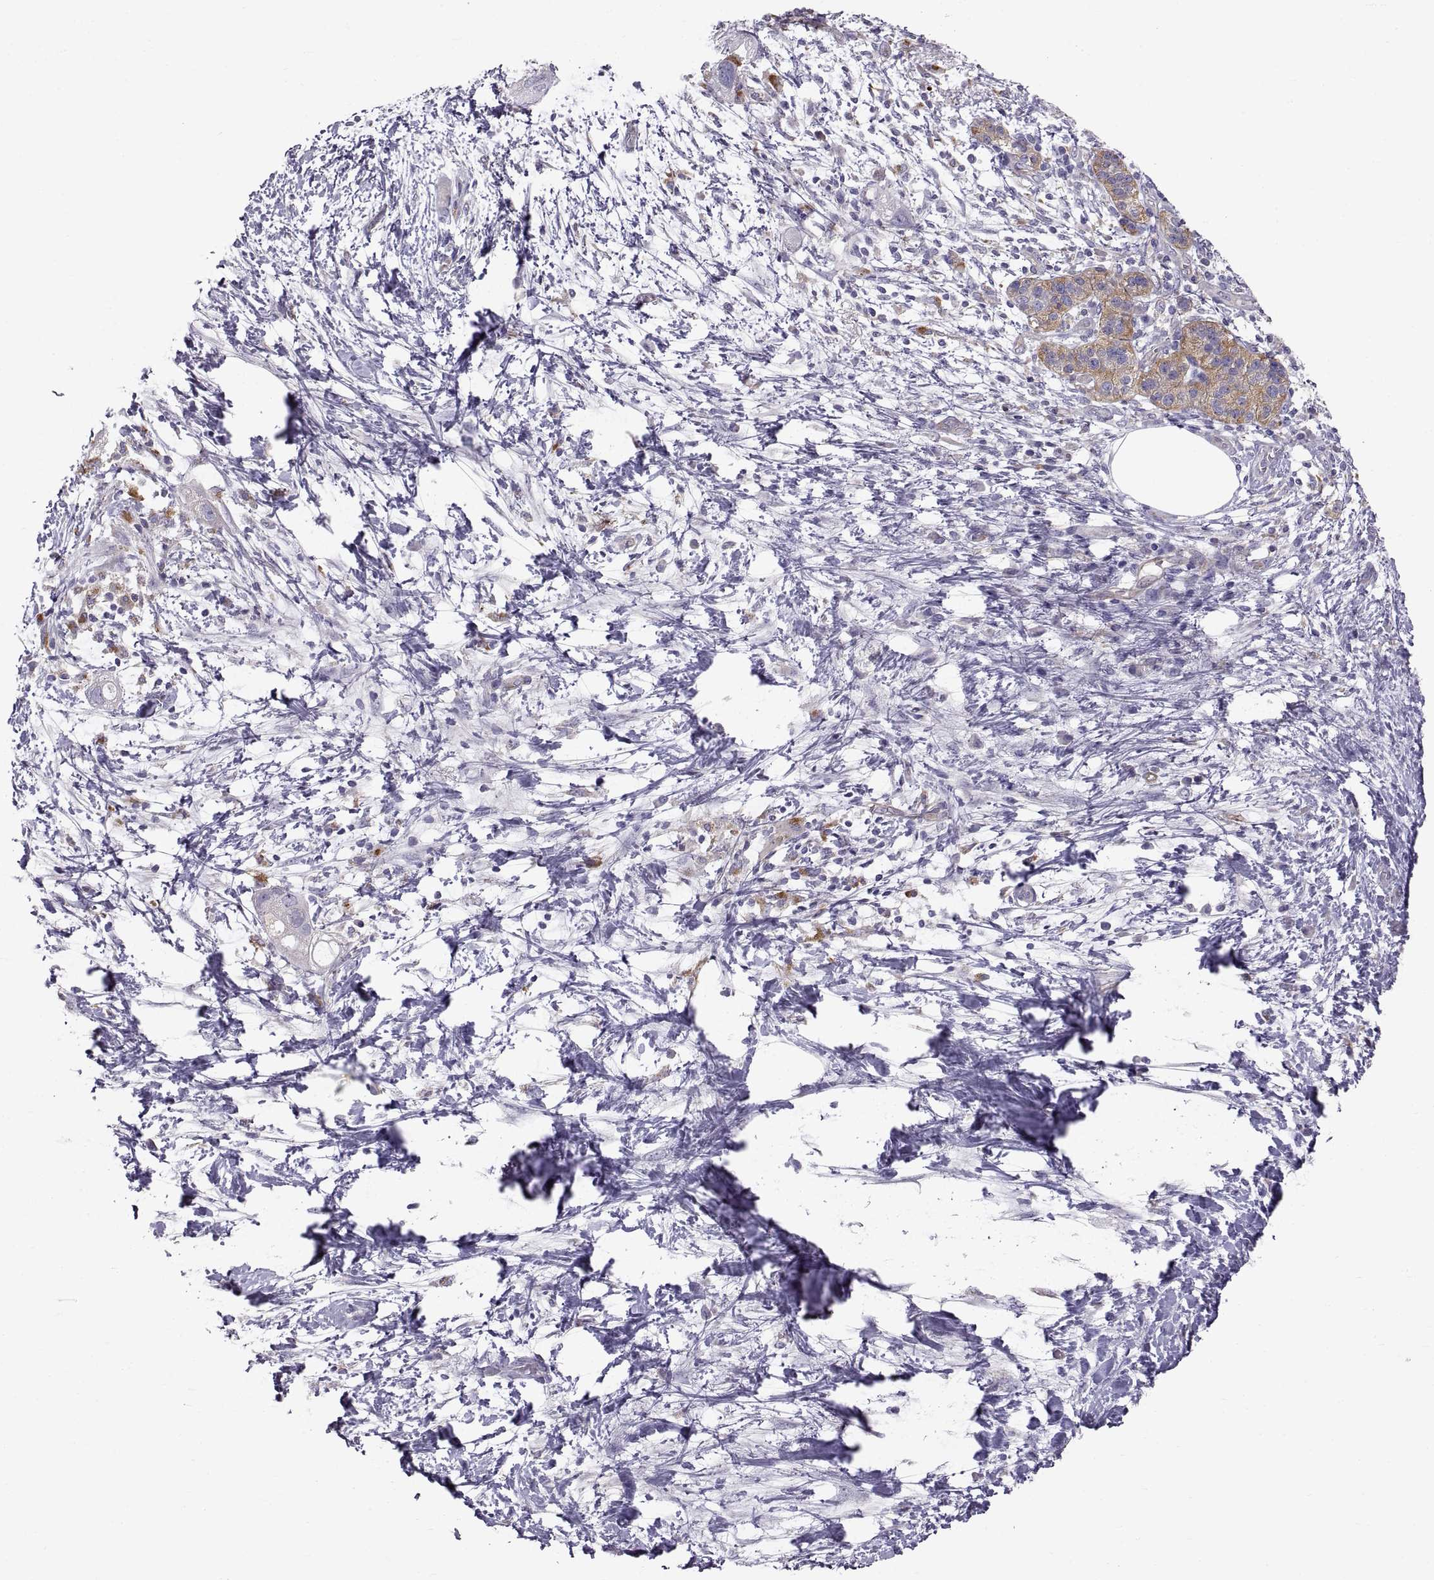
{"staining": {"intensity": "negative", "quantity": "none", "location": "none"}, "tissue": "pancreatic cancer", "cell_type": "Tumor cells", "image_type": "cancer", "snomed": [{"axis": "morphology", "description": "Adenocarcinoma, NOS"}, {"axis": "topography", "description": "Pancreas"}], "caption": "IHC image of neoplastic tissue: human pancreatic adenocarcinoma stained with DAB (3,3'-diaminobenzidine) shows no significant protein expression in tumor cells.", "gene": "ARSL", "patient": {"sex": "female", "age": 72}}